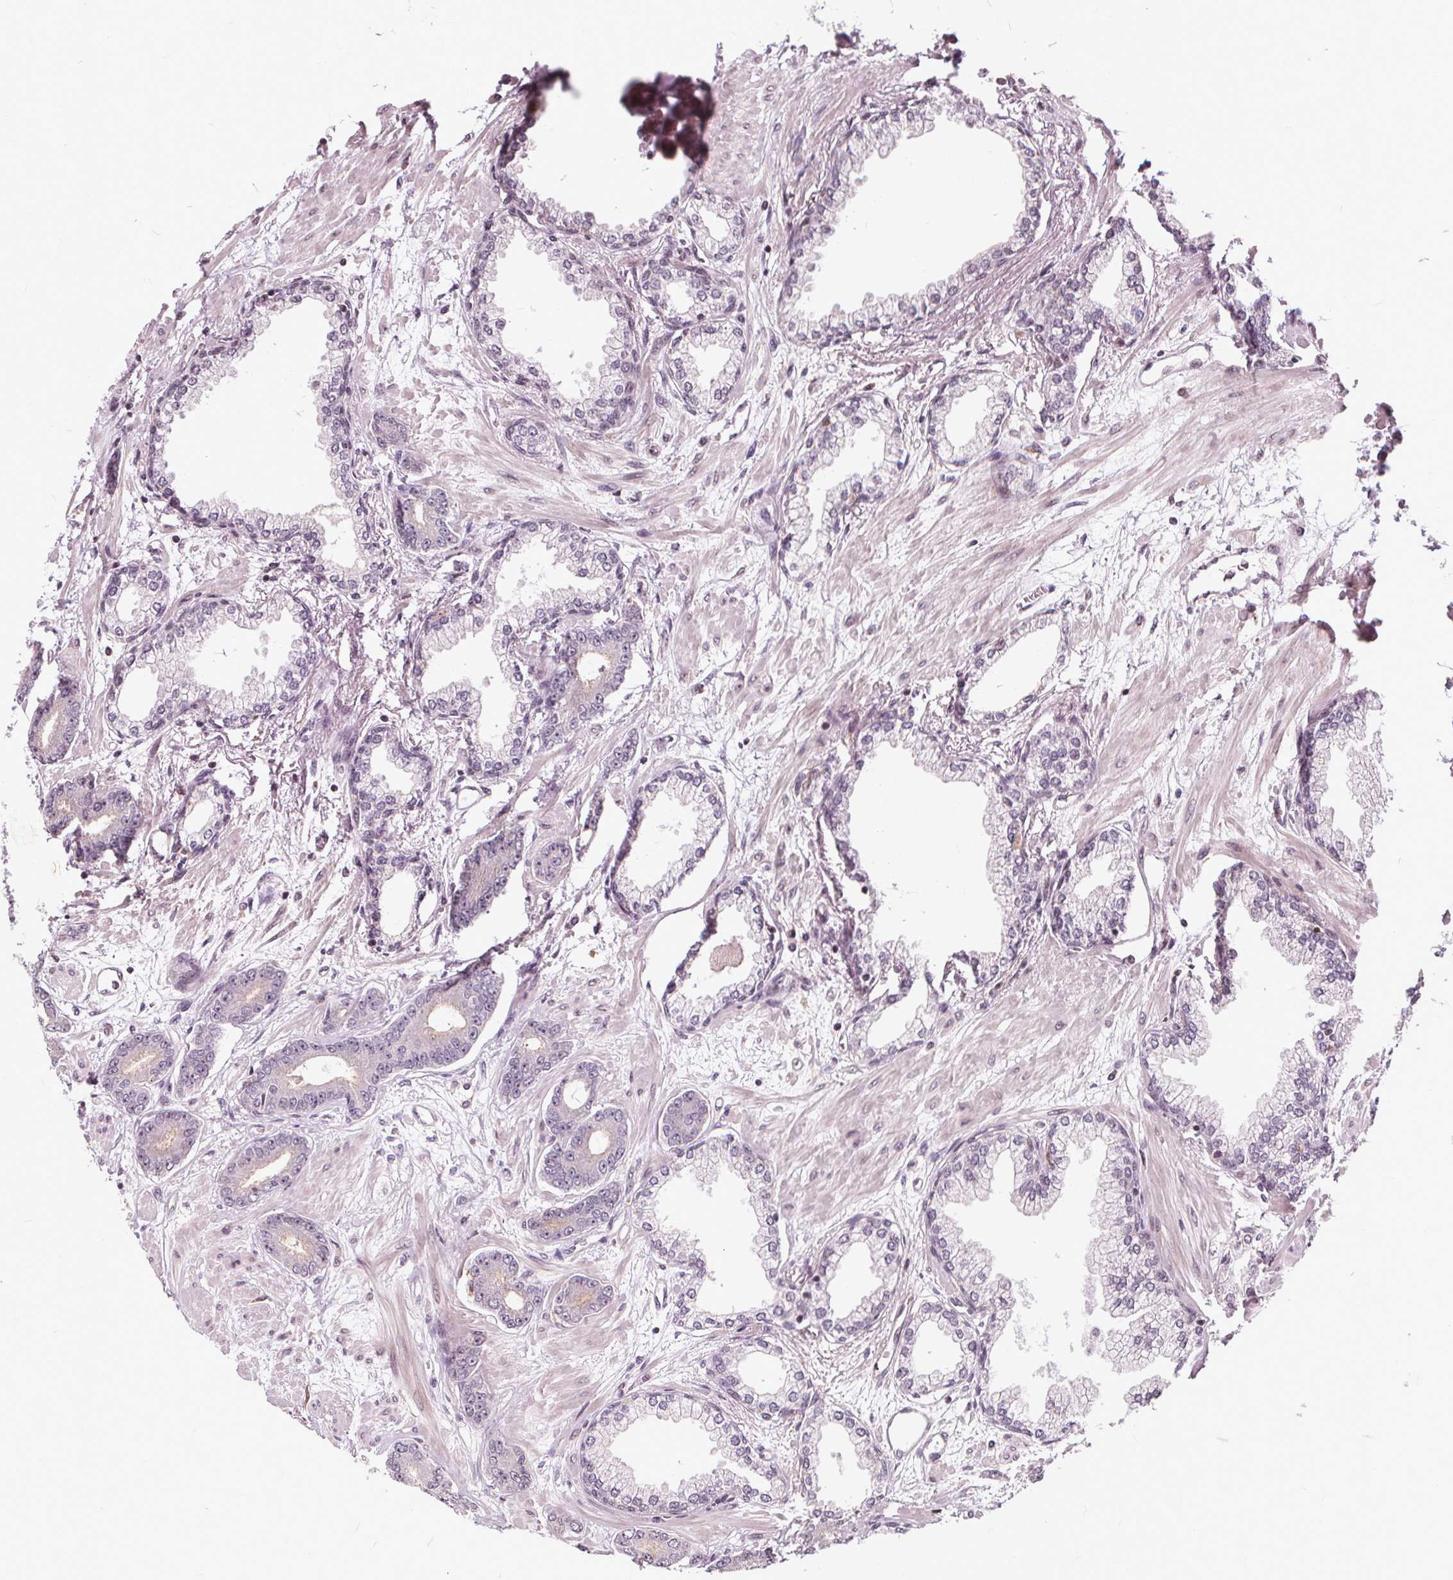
{"staining": {"intensity": "negative", "quantity": "none", "location": "none"}, "tissue": "prostate cancer", "cell_type": "Tumor cells", "image_type": "cancer", "snomed": [{"axis": "morphology", "description": "Adenocarcinoma, Low grade"}, {"axis": "topography", "description": "Prostate"}], "caption": "This image is of prostate cancer stained with IHC to label a protein in brown with the nuclei are counter-stained blue. There is no staining in tumor cells.", "gene": "INPP5E", "patient": {"sex": "male", "age": 64}}